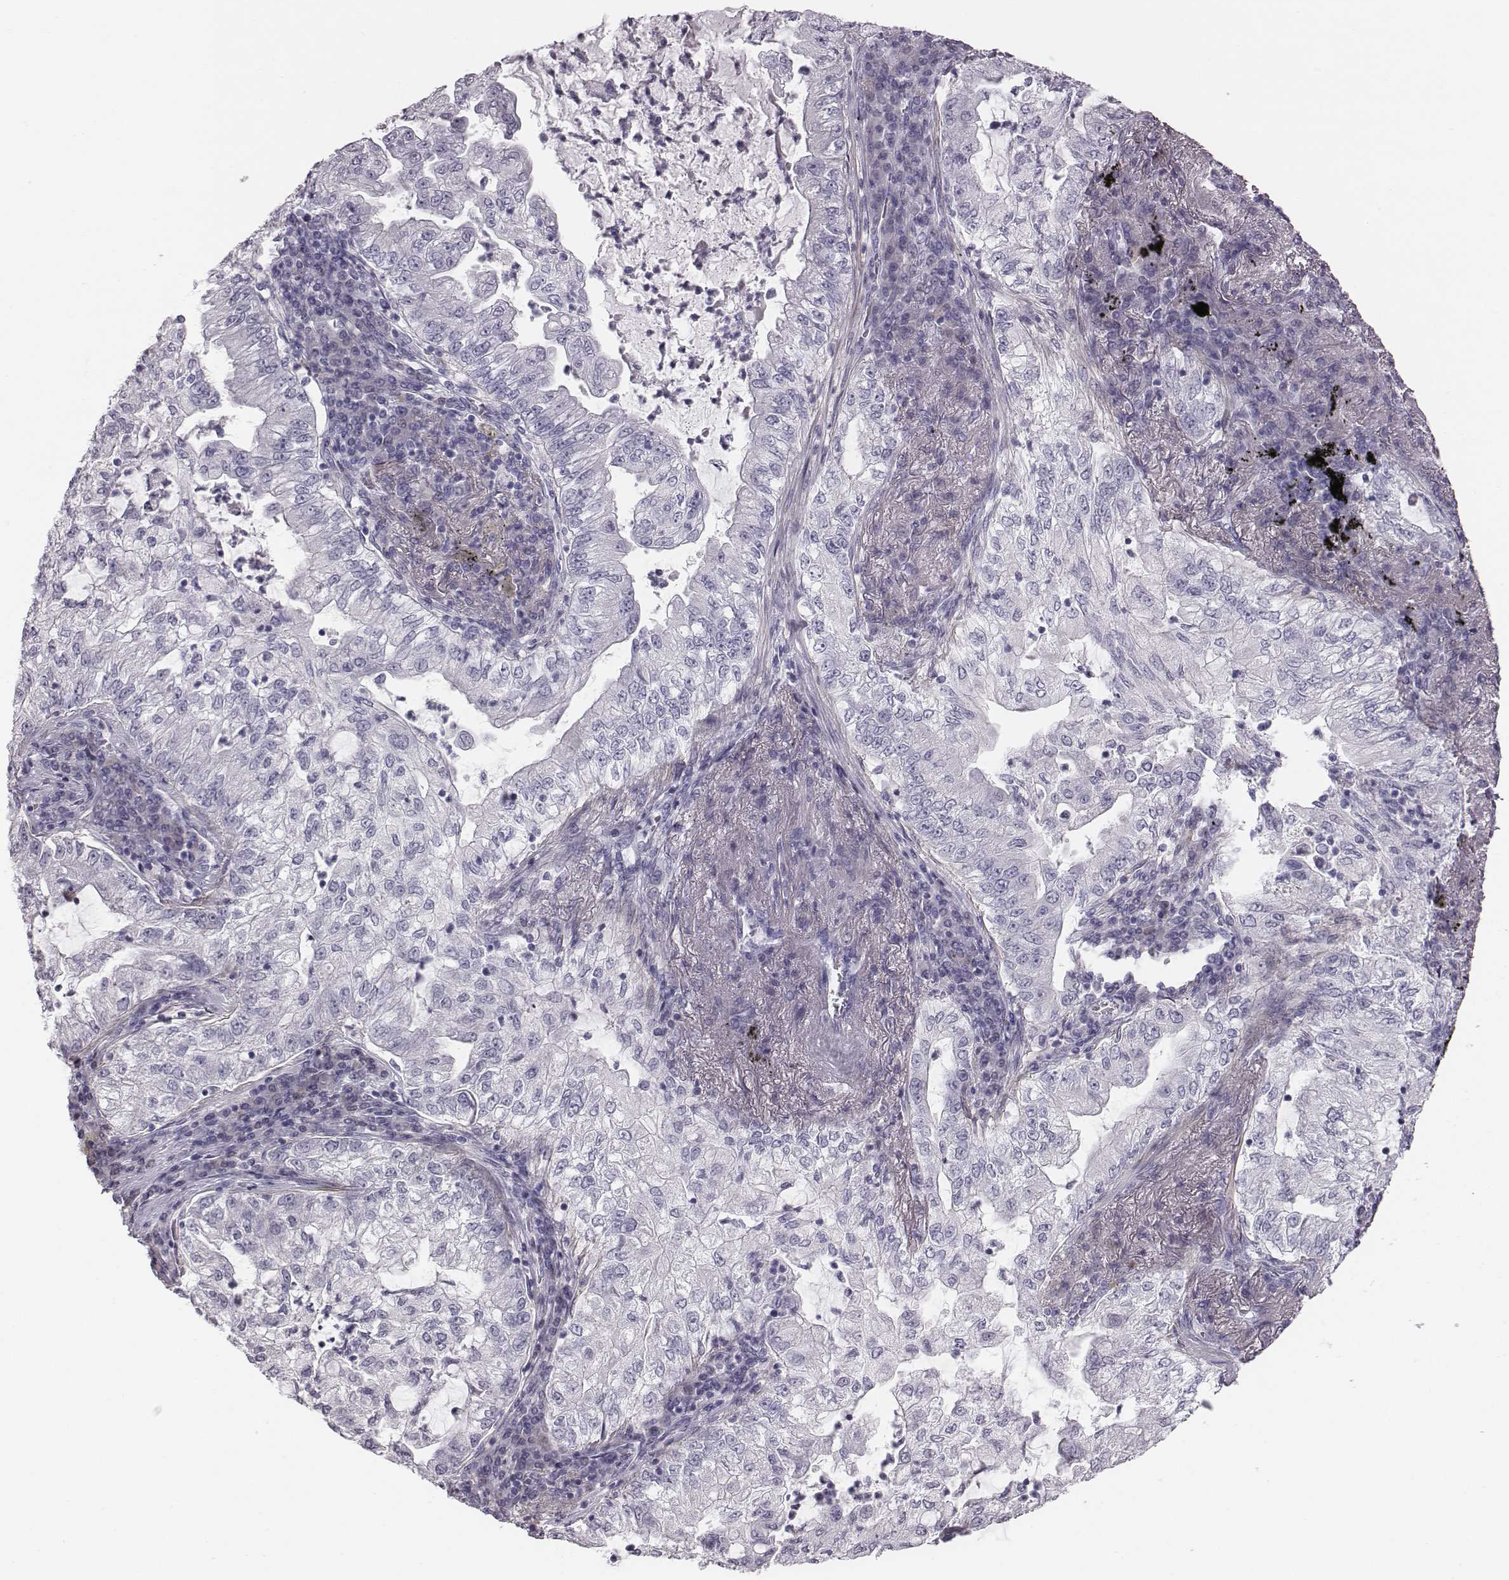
{"staining": {"intensity": "negative", "quantity": "none", "location": "none"}, "tissue": "lung cancer", "cell_type": "Tumor cells", "image_type": "cancer", "snomed": [{"axis": "morphology", "description": "Adenocarcinoma, NOS"}, {"axis": "topography", "description": "Lung"}], "caption": "Immunohistochemistry (IHC) image of neoplastic tissue: lung cancer stained with DAB reveals no significant protein staining in tumor cells.", "gene": "CRISP1", "patient": {"sex": "female", "age": 73}}